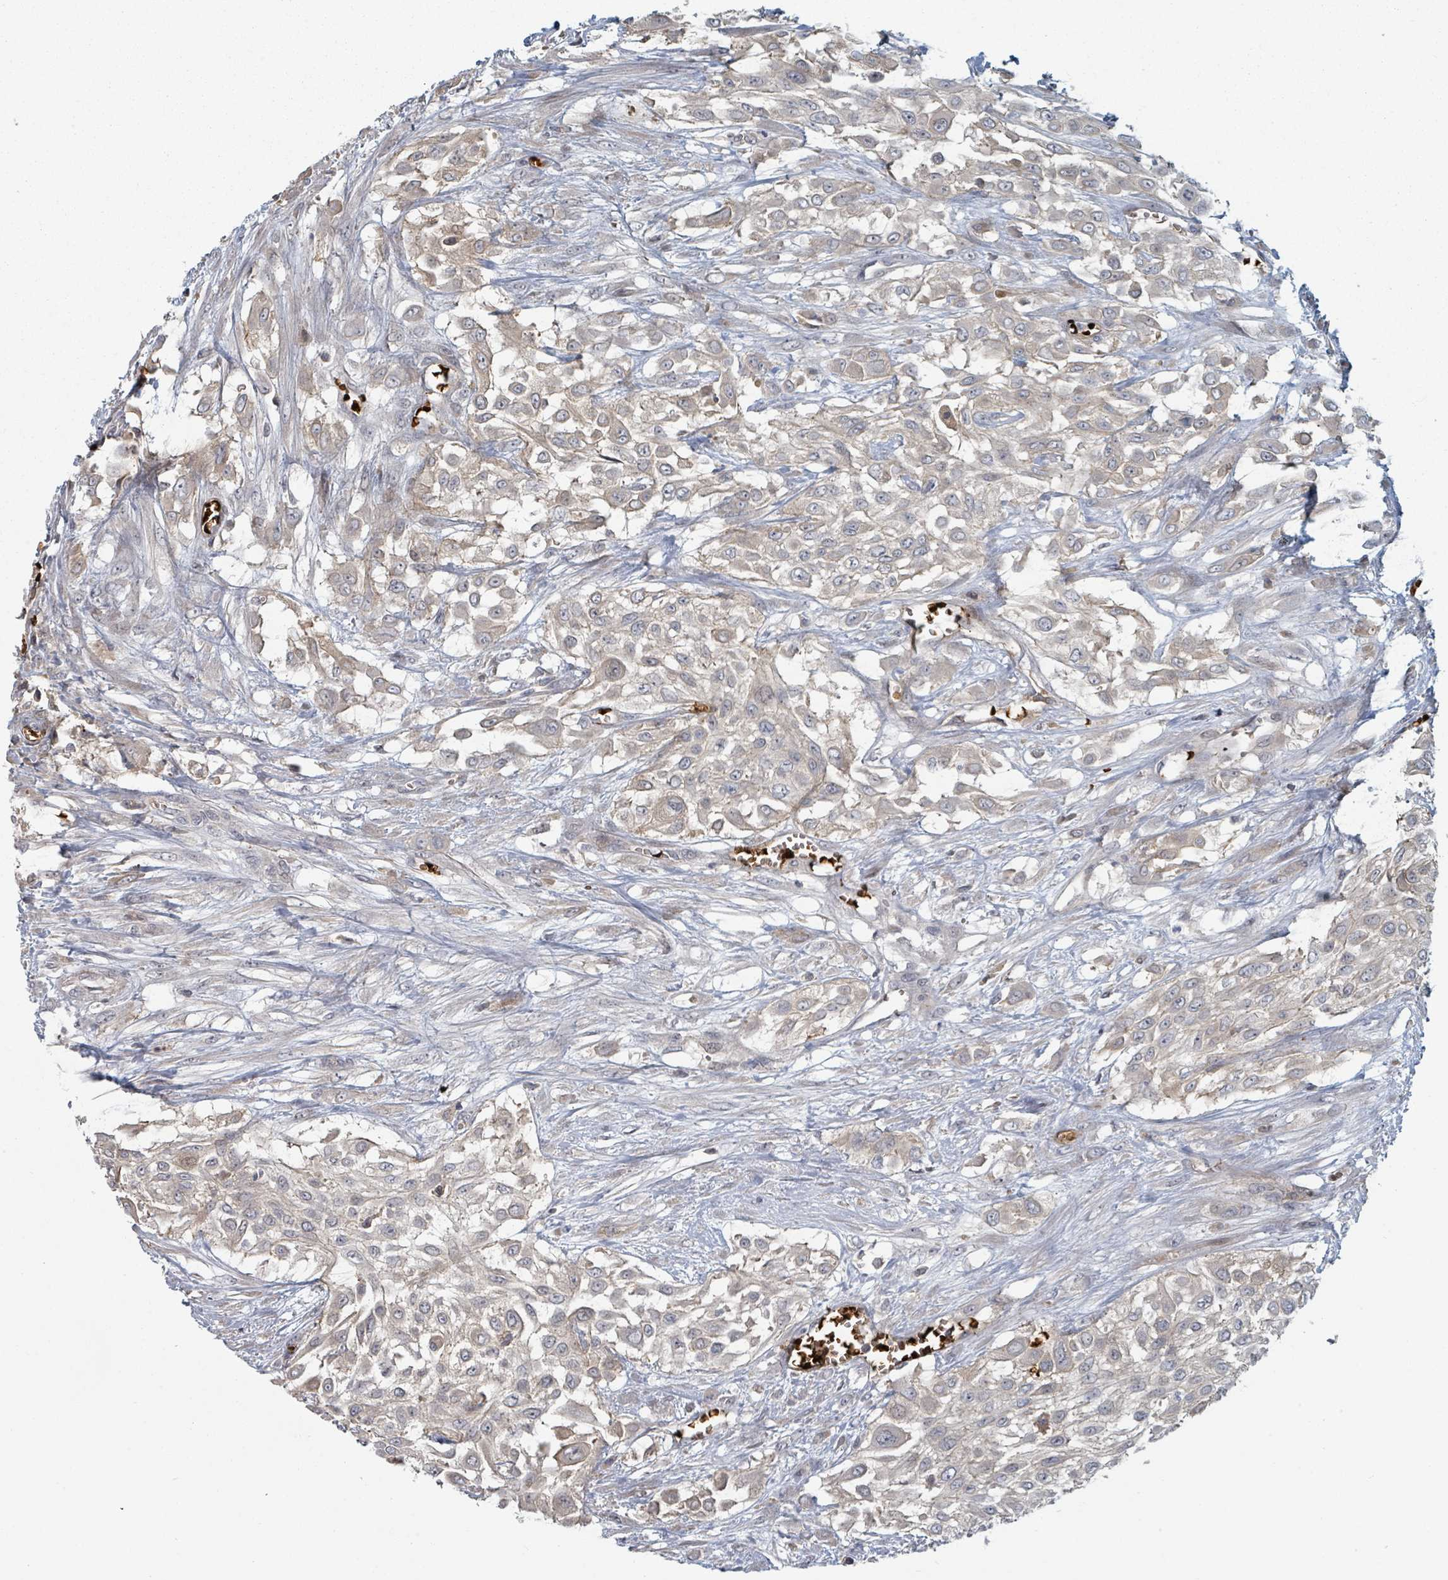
{"staining": {"intensity": "negative", "quantity": "none", "location": "none"}, "tissue": "urothelial cancer", "cell_type": "Tumor cells", "image_type": "cancer", "snomed": [{"axis": "morphology", "description": "Urothelial carcinoma, High grade"}, {"axis": "topography", "description": "Urinary bladder"}], "caption": "A micrograph of human urothelial carcinoma (high-grade) is negative for staining in tumor cells.", "gene": "TRPC4AP", "patient": {"sex": "male", "age": 57}}